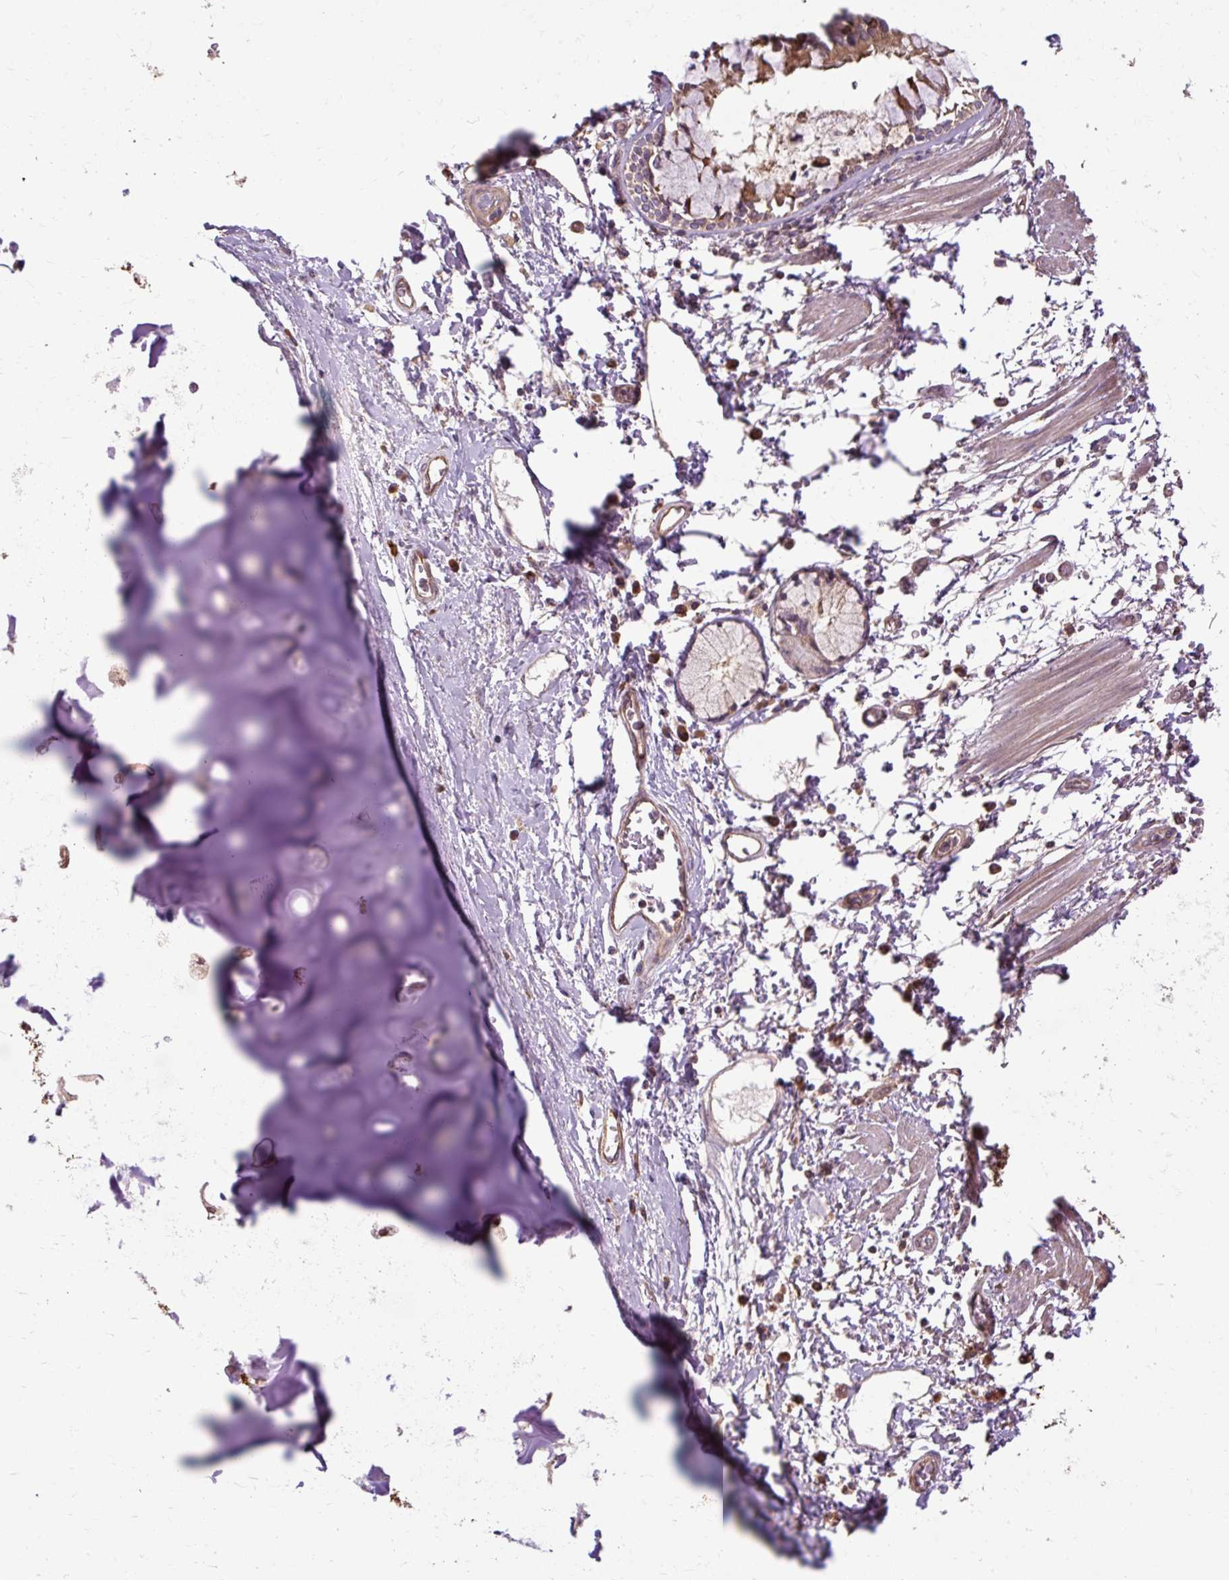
{"staining": {"intensity": "weak", "quantity": "25%-75%", "location": "cytoplasmic/membranous"}, "tissue": "adipose tissue", "cell_type": "Adipocytes", "image_type": "normal", "snomed": [{"axis": "morphology", "description": "Normal tissue, NOS"}, {"axis": "morphology", "description": "Degeneration, NOS"}, {"axis": "topography", "description": "Cartilage tissue"}, {"axis": "topography", "description": "Lung"}], "caption": "An immunohistochemistry image of normal tissue is shown. Protein staining in brown shows weak cytoplasmic/membranous positivity in adipose tissue within adipocytes.", "gene": "FLRT1", "patient": {"sex": "female", "age": 61}}